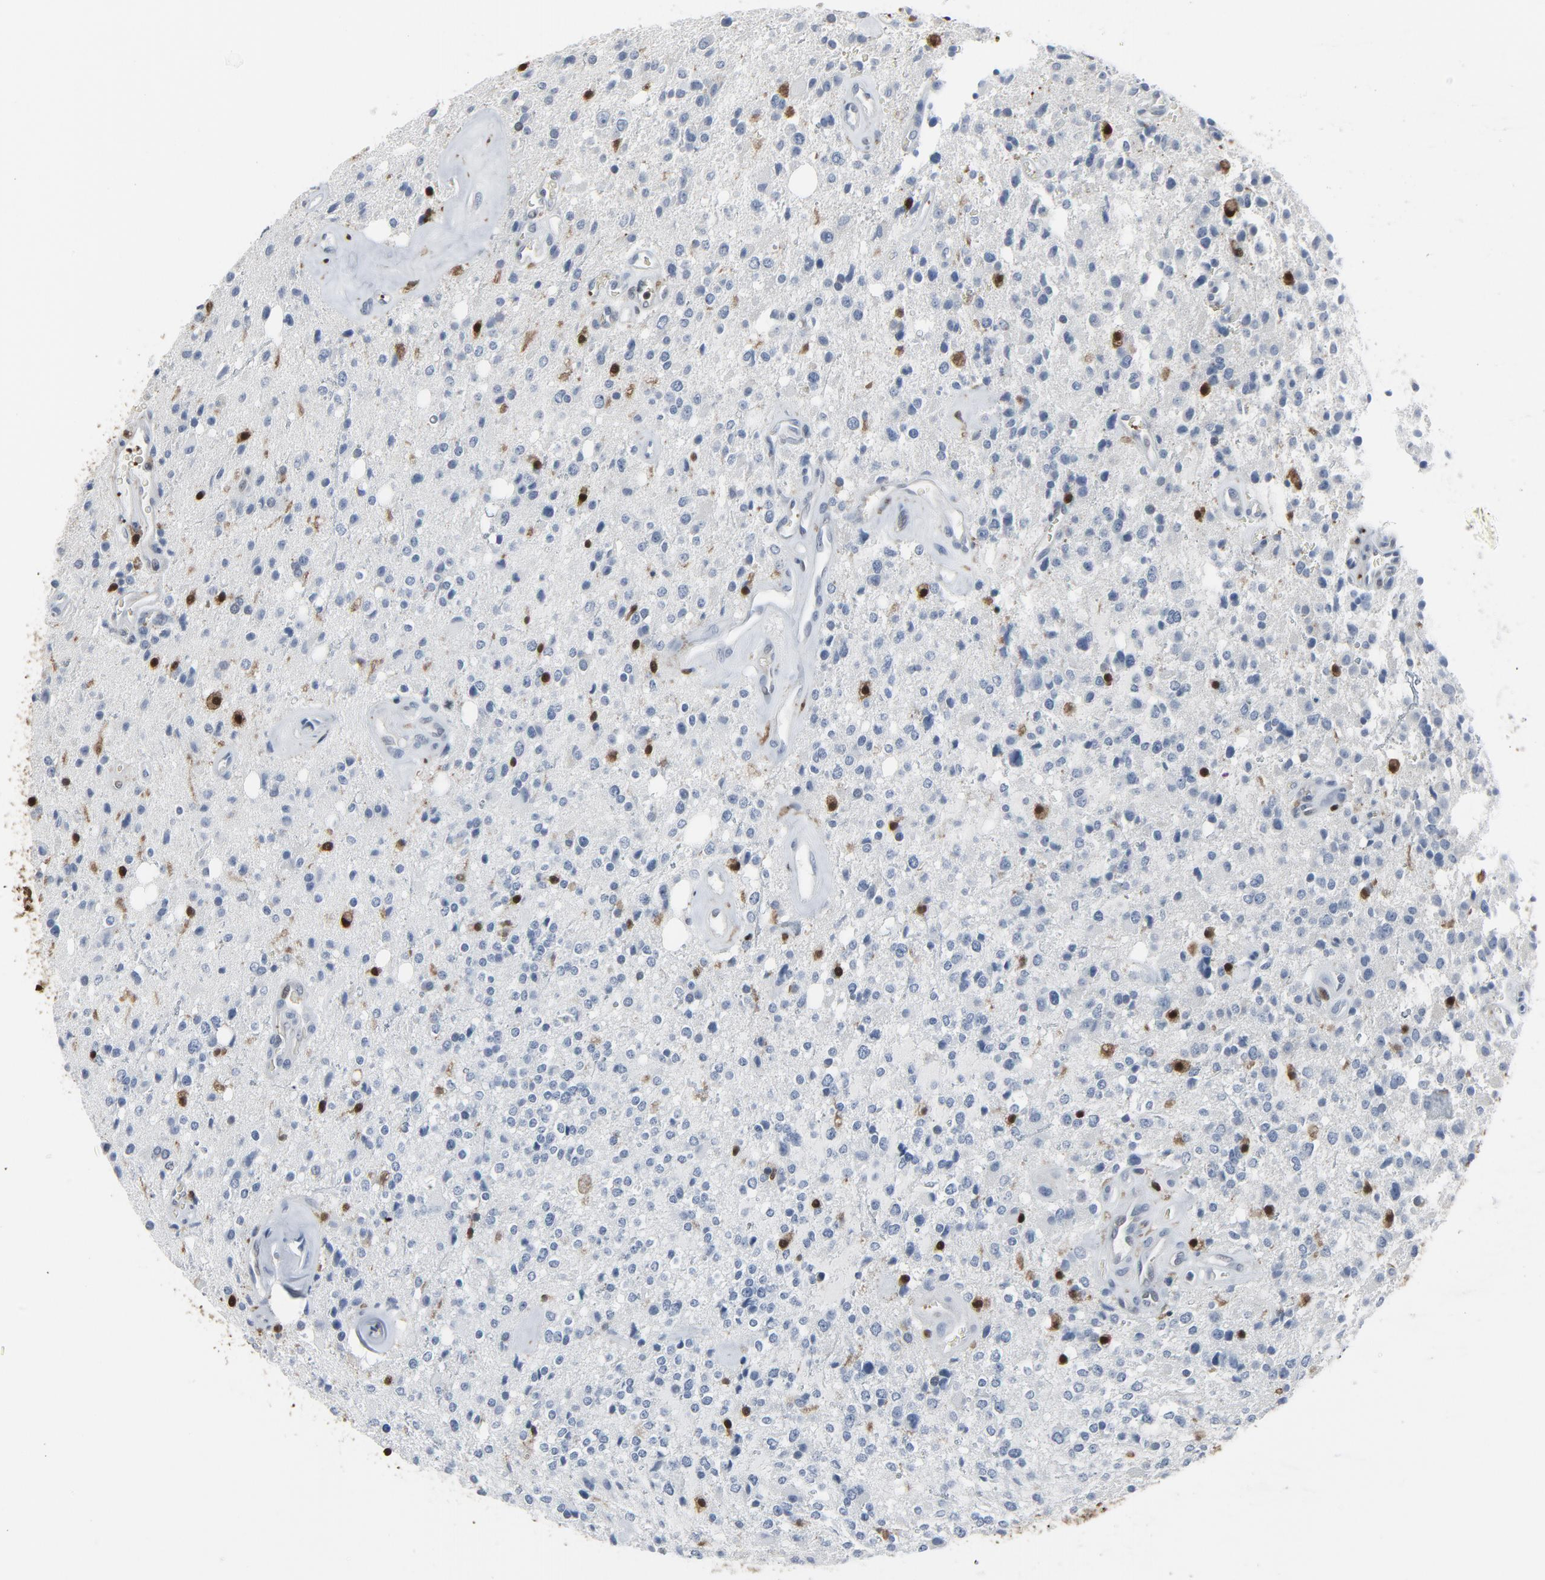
{"staining": {"intensity": "negative", "quantity": "none", "location": "none"}, "tissue": "glioma", "cell_type": "Tumor cells", "image_type": "cancer", "snomed": [{"axis": "morphology", "description": "Glioma, malignant, High grade"}, {"axis": "topography", "description": "Brain"}], "caption": "High-grade glioma (malignant) was stained to show a protein in brown. There is no significant expression in tumor cells.", "gene": "STAT5A", "patient": {"sex": "male", "age": 47}}